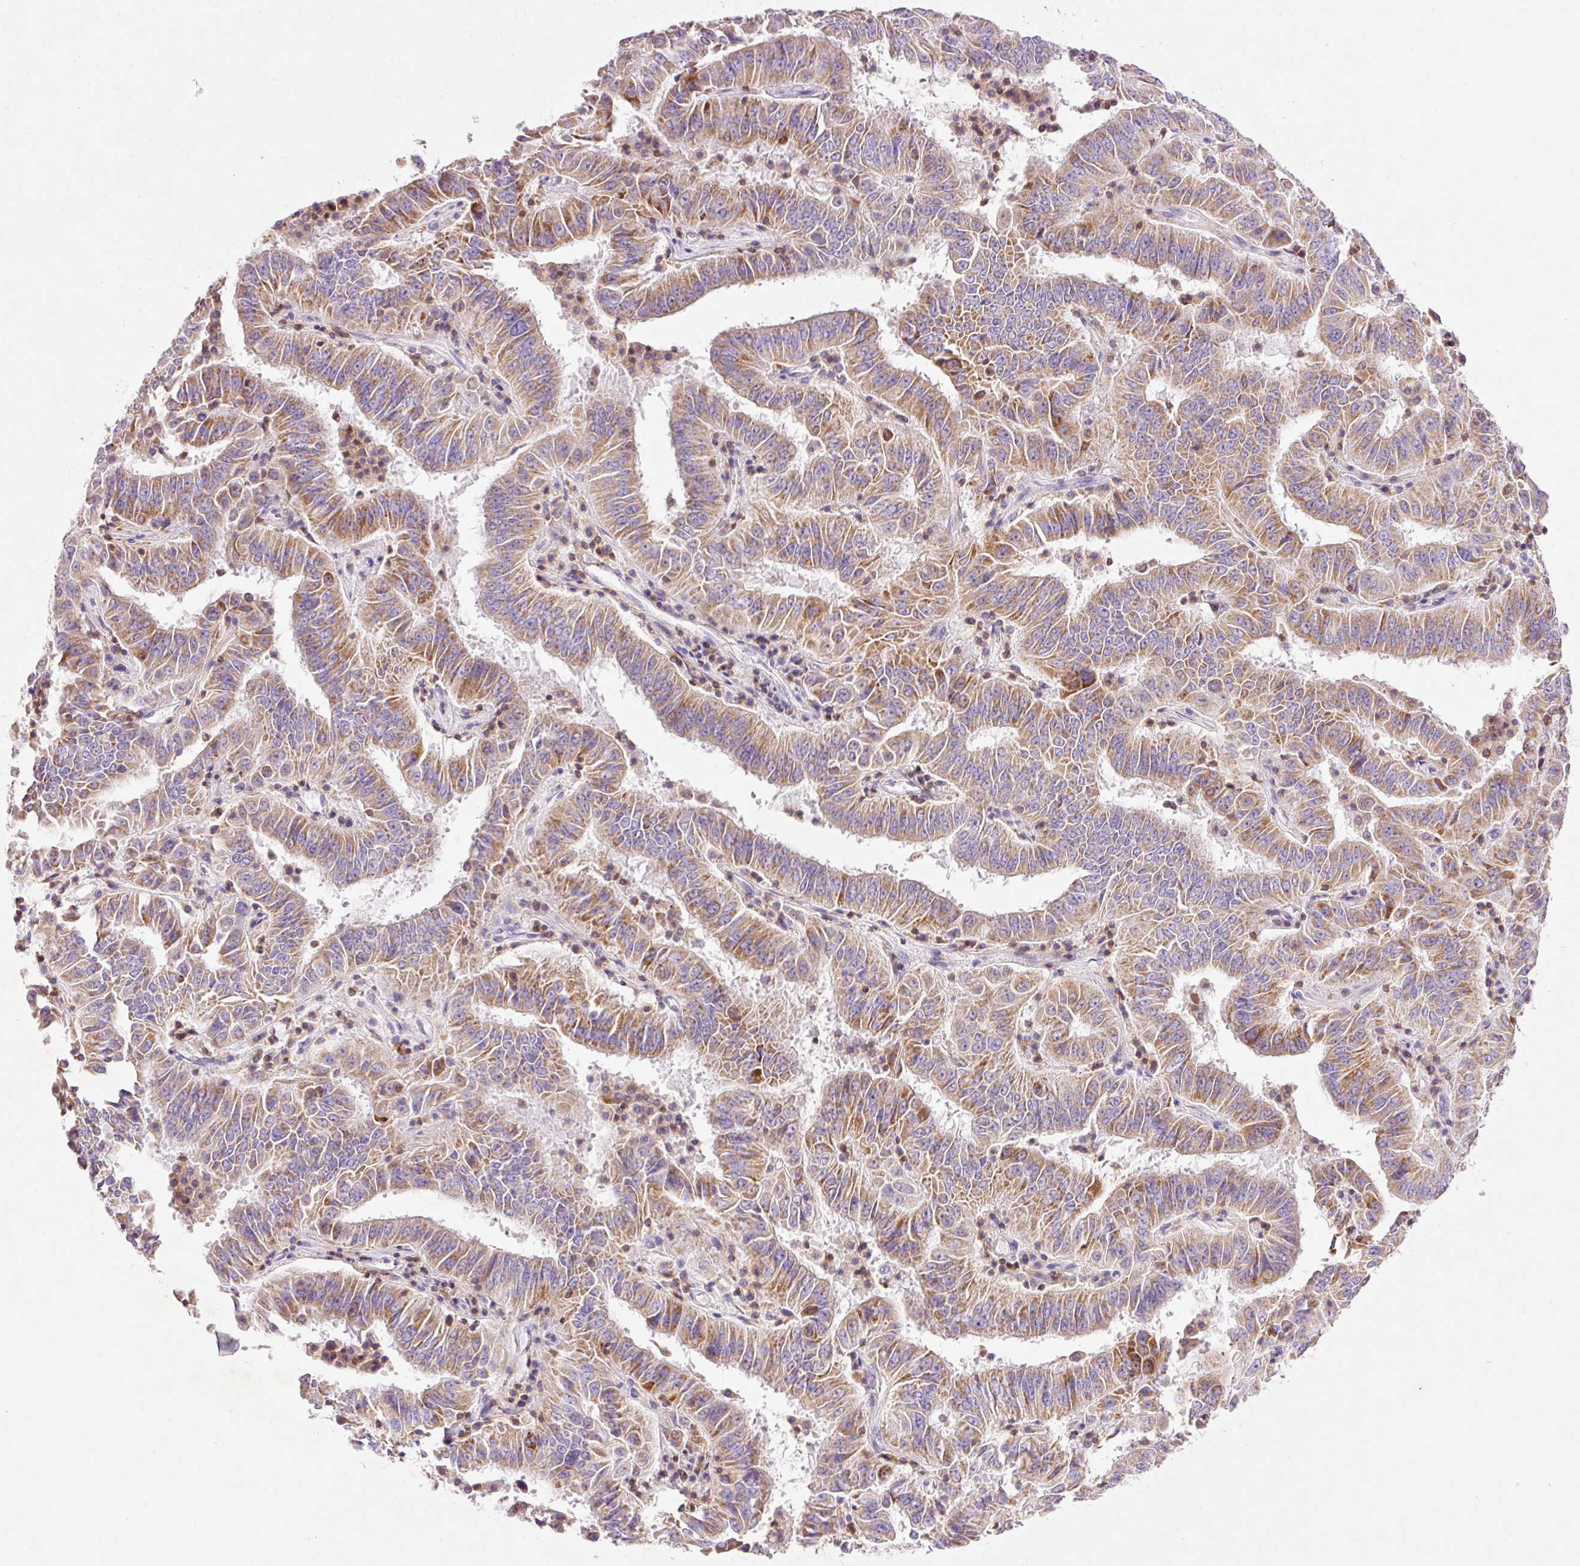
{"staining": {"intensity": "moderate", "quantity": ">75%", "location": "cytoplasmic/membranous"}, "tissue": "pancreatic cancer", "cell_type": "Tumor cells", "image_type": "cancer", "snomed": [{"axis": "morphology", "description": "Adenocarcinoma, NOS"}, {"axis": "topography", "description": "Pancreas"}], "caption": "A brown stain labels moderate cytoplasmic/membranous staining of a protein in pancreatic adenocarcinoma tumor cells.", "gene": "IMMT", "patient": {"sex": "male", "age": 63}}